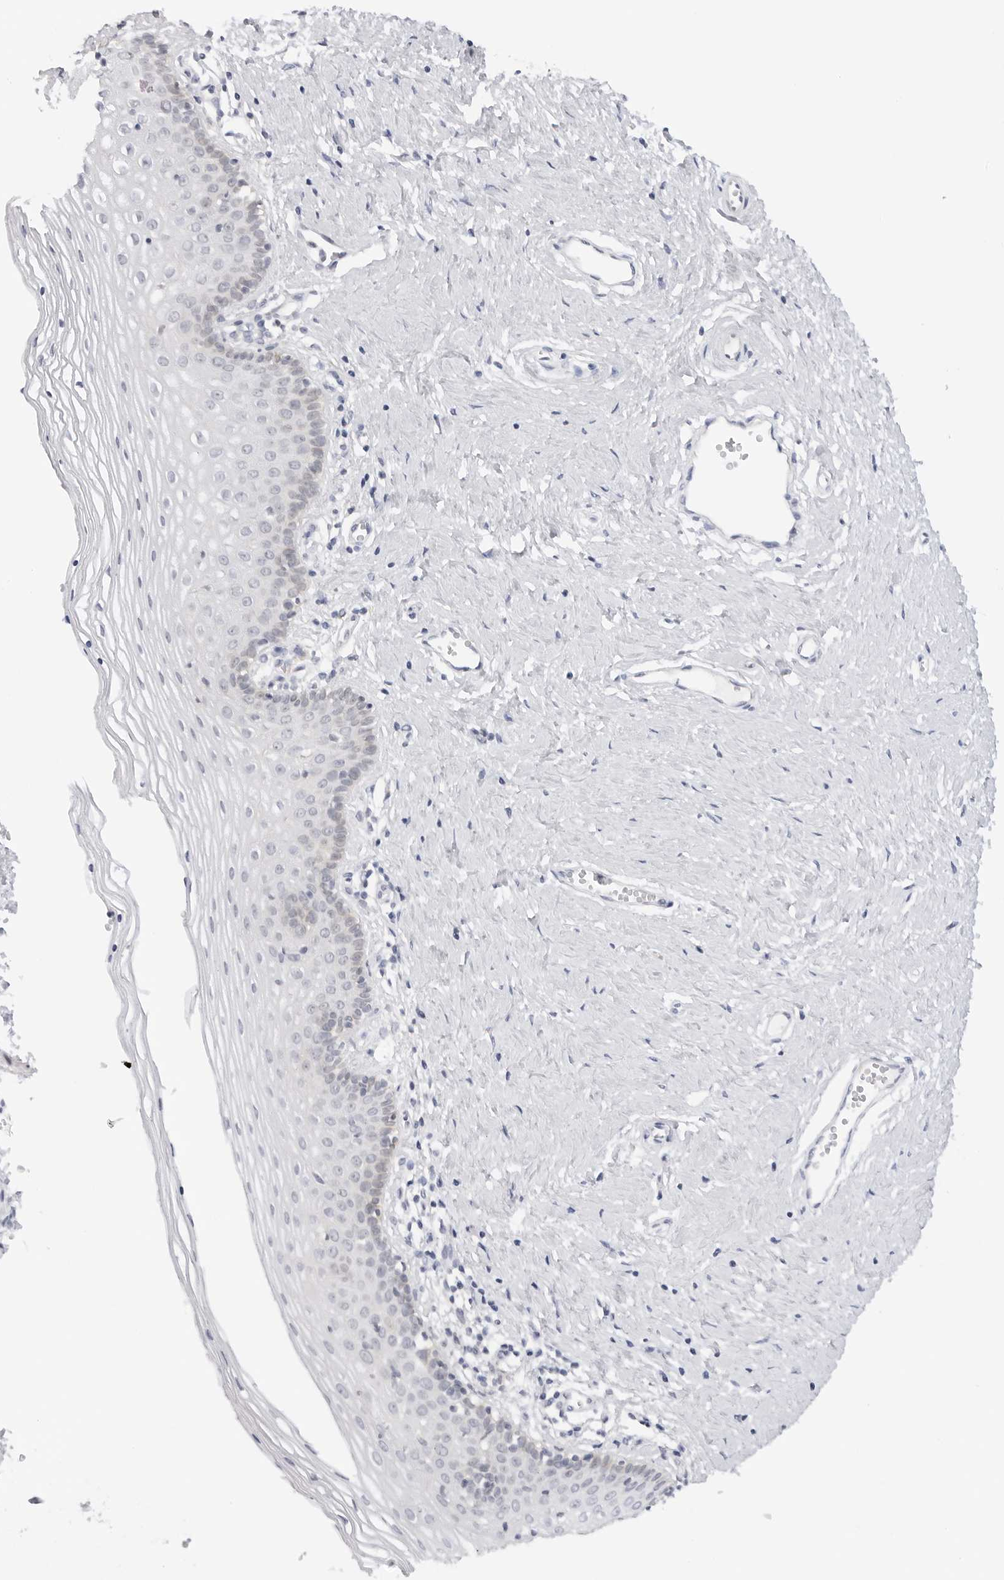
{"staining": {"intensity": "moderate", "quantity": "<25%", "location": "cytoplasmic/membranous"}, "tissue": "vagina", "cell_type": "Squamous epithelial cells", "image_type": "normal", "snomed": [{"axis": "morphology", "description": "Normal tissue, NOS"}, {"axis": "topography", "description": "Vagina"}], "caption": "Moderate cytoplasmic/membranous staining for a protein is seen in approximately <25% of squamous epithelial cells of normal vagina using IHC.", "gene": "MAP2K5", "patient": {"sex": "female", "age": 32}}